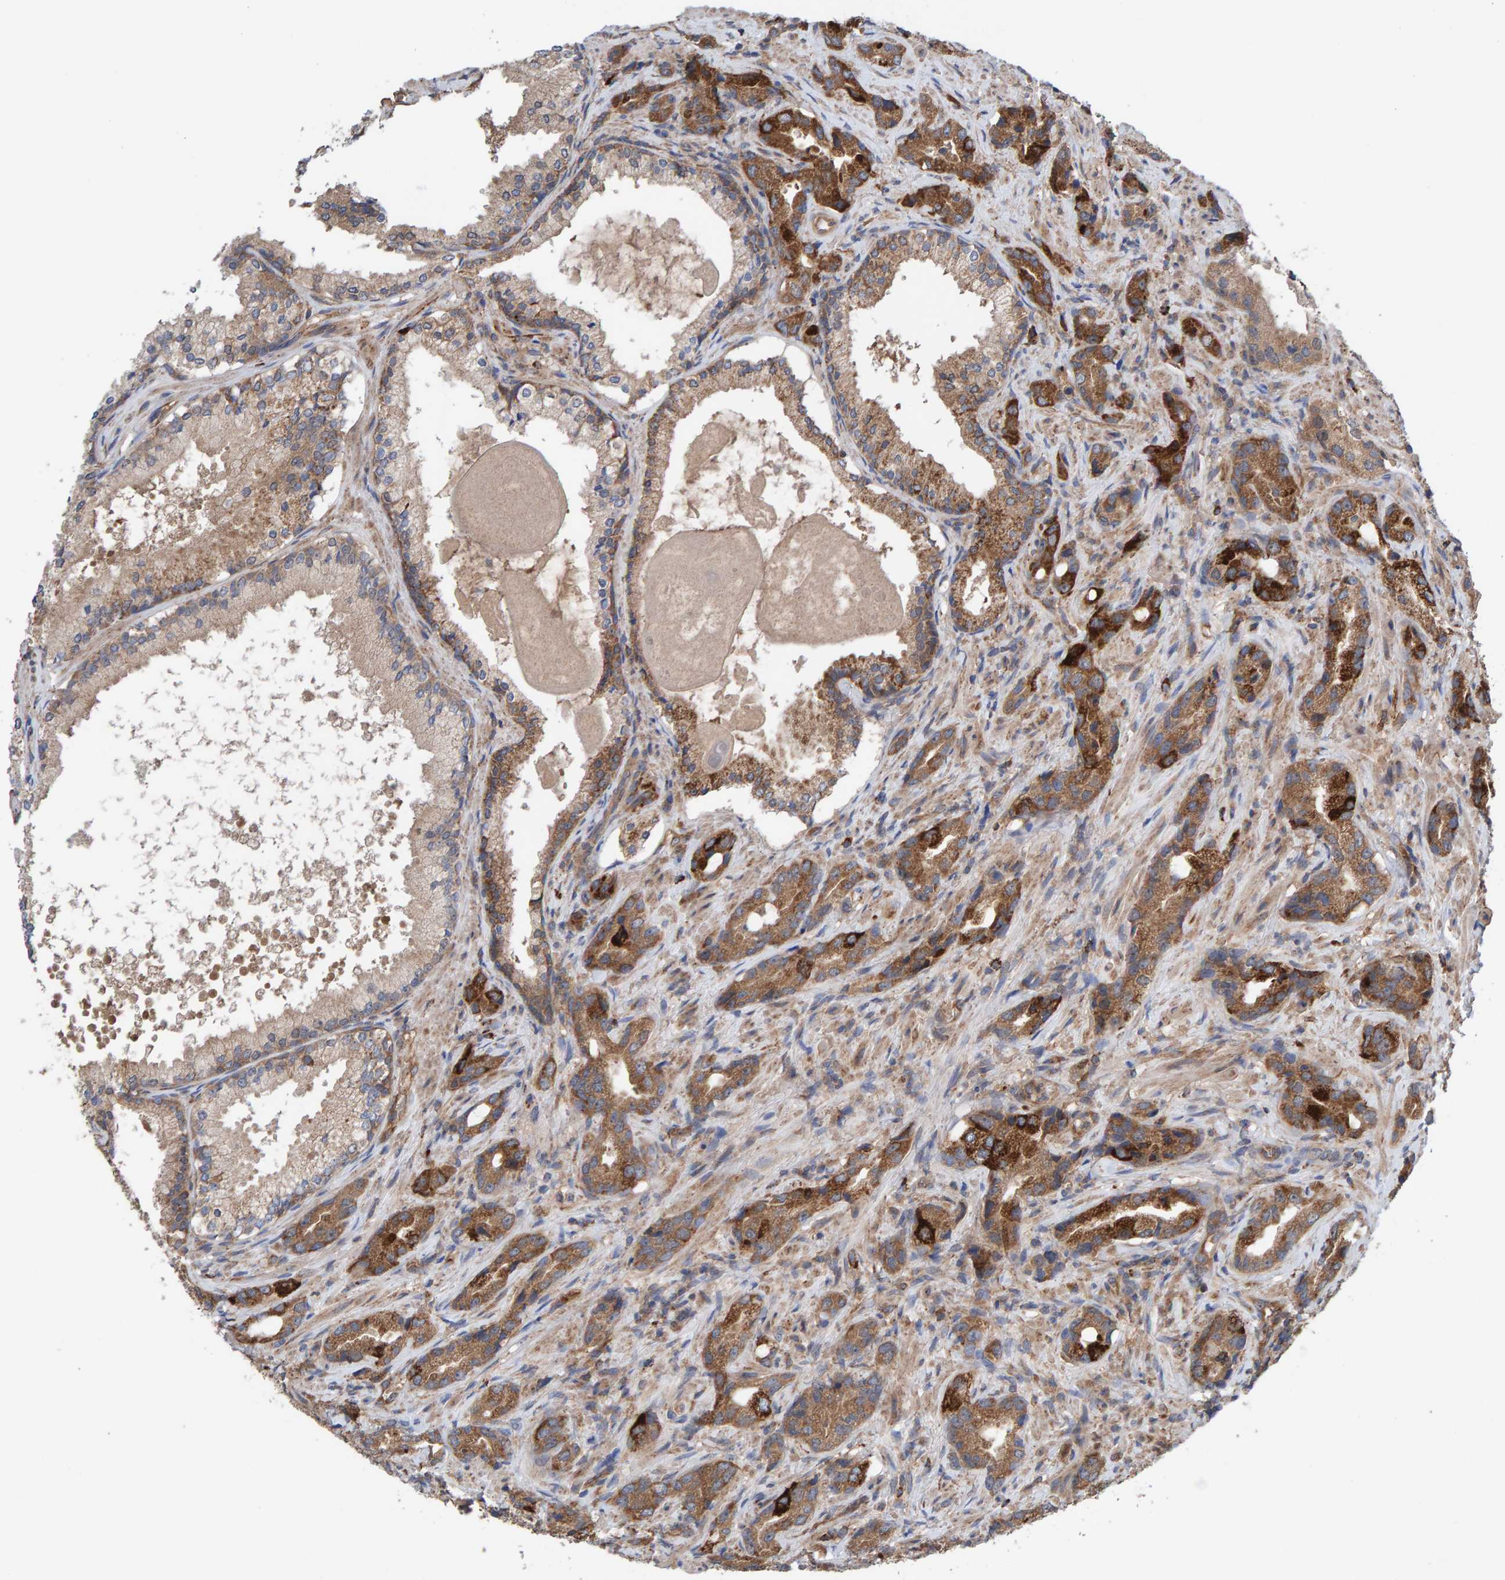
{"staining": {"intensity": "strong", "quantity": ">75%", "location": "cytoplasmic/membranous"}, "tissue": "prostate cancer", "cell_type": "Tumor cells", "image_type": "cancer", "snomed": [{"axis": "morphology", "description": "Adenocarcinoma, High grade"}, {"axis": "topography", "description": "Prostate"}], "caption": "Approximately >75% of tumor cells in human adenocarcinoma (high-grade) (prostate) exhibit strong cytoplasmic/membranous protein positivity as visualized by brown immunohistochemical staining.", "gene": "LRSAM1", "patient": {"sex": "male", "age": 63}}